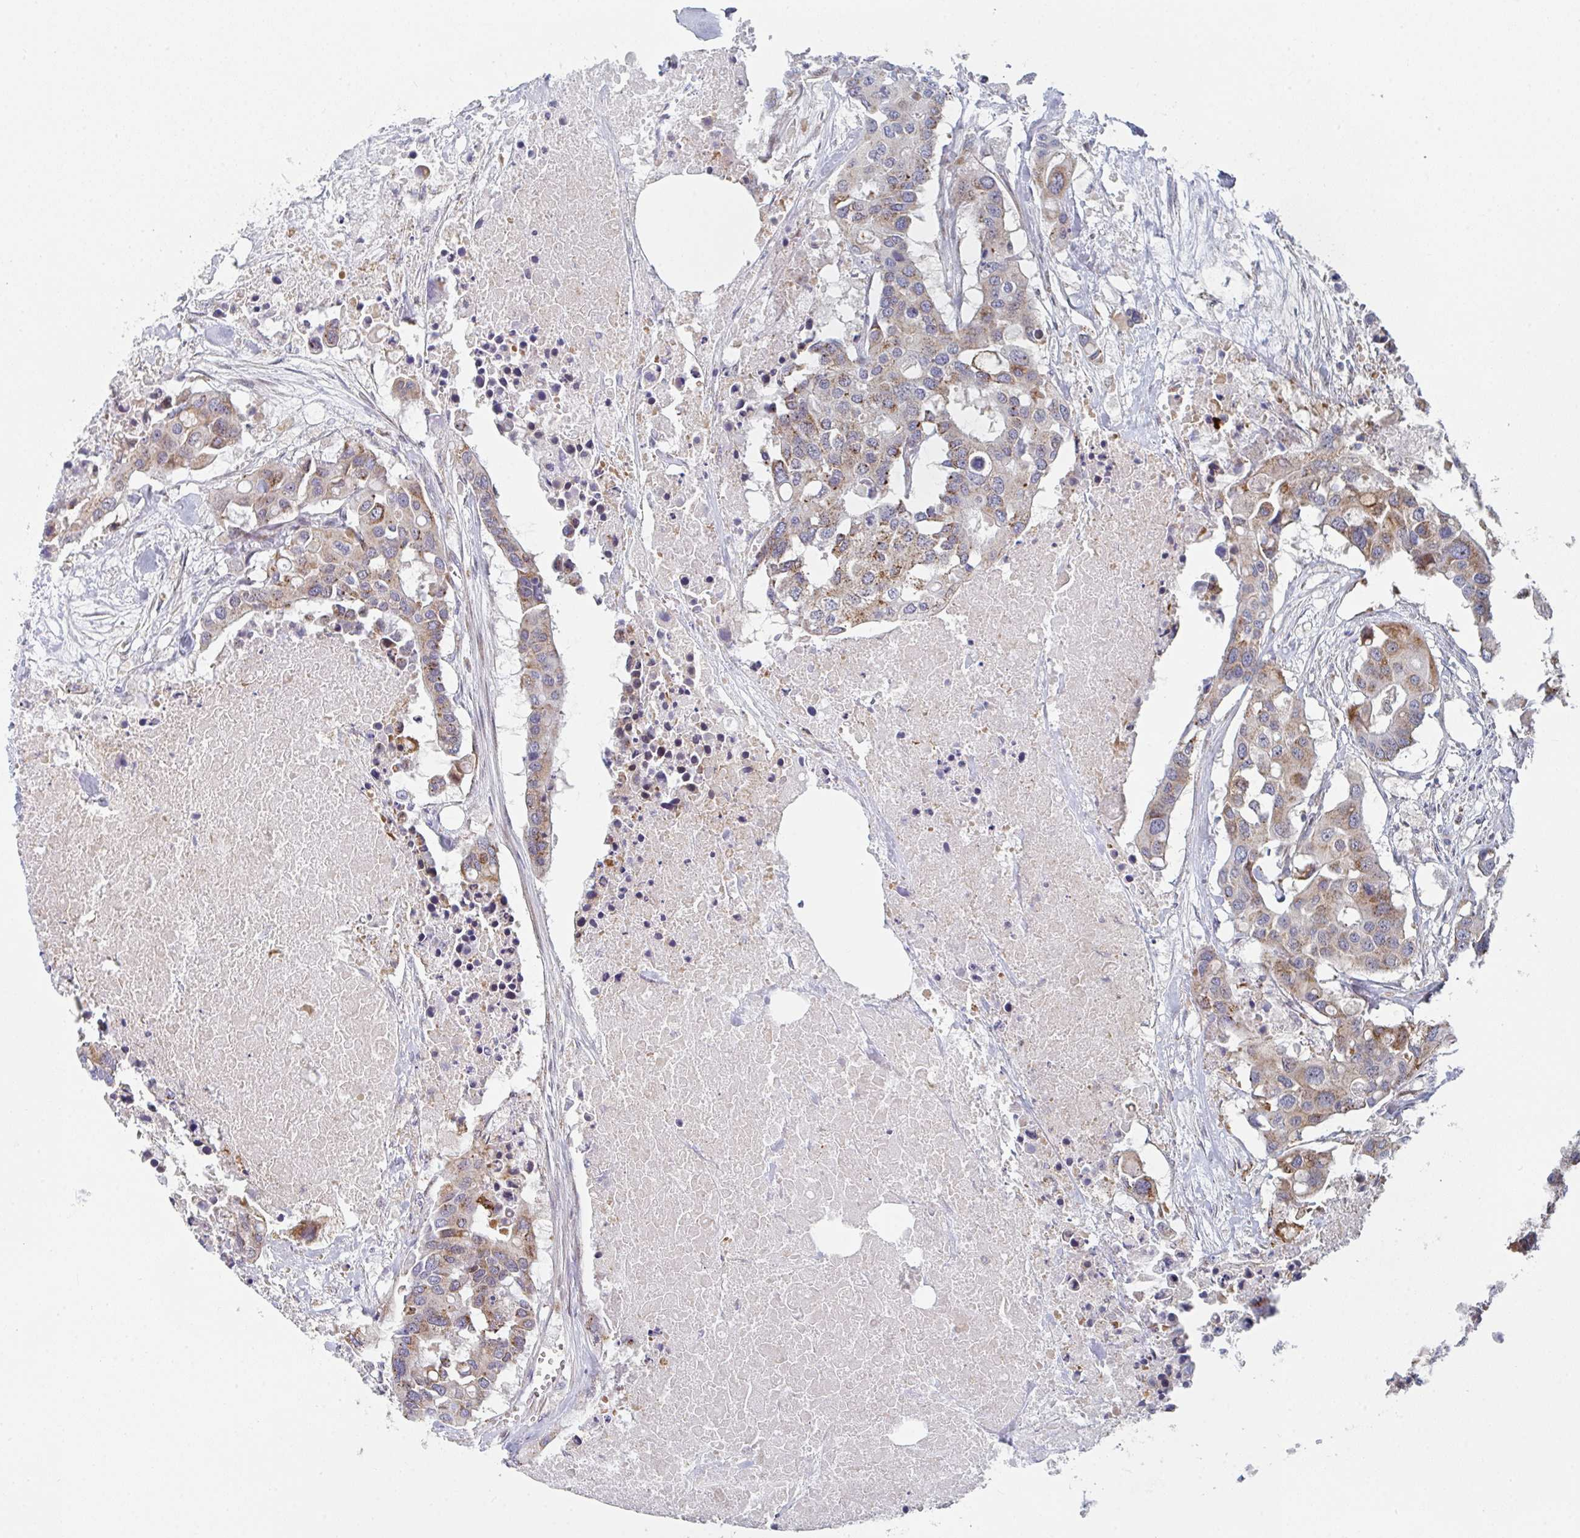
{"staining": {"intensity": "moderate", "quantity": ">75%", "location": "cytoplasmic/membranous"}, "tissue": "colorectal cancer", "cell_type": "Tumor cells", "image_type": "cancer", "snomed": [{"axis": "morphology", "description": "Adenocarcinoma, NOS"}, {"axis": "topography", "description": "Colon"}], "caption": "Colorectal cancer (adenocarcinoma) stained for a protein displays moderate cytoplasmic/membranous positivity in tumor cells. The staining was performed using DAB to visualize the protein expression in brown, while the nuclei were stained in blue with hematoxylin (Magnification: 20x).", "gene": "ZNF644", "patient": {"sex": "male", "age": 77}}